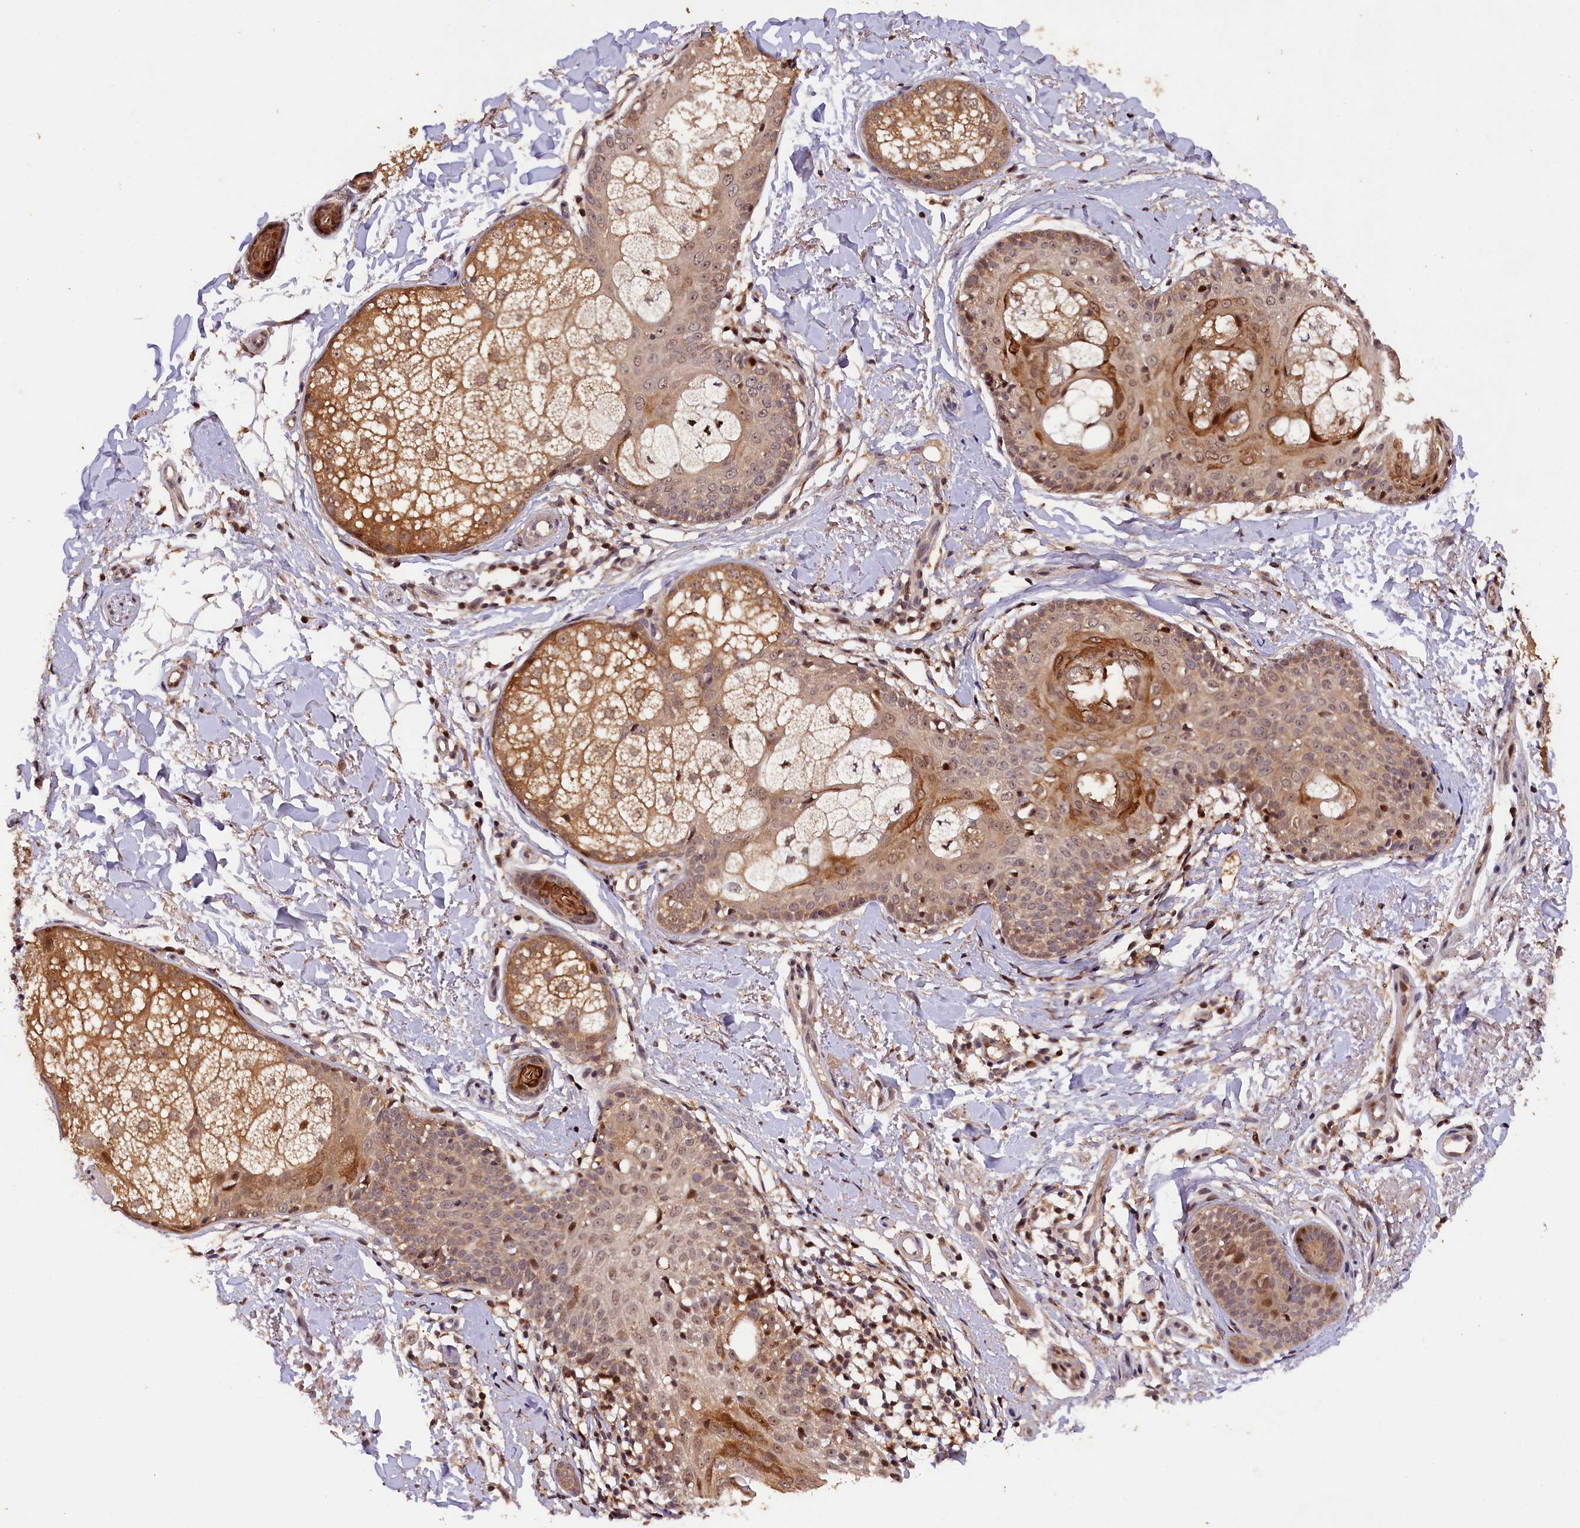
{"staining": {"intensity": "weak", "quantity": "25%-75%", "location": "nuclear"}, "tissue": "skin cancer", "cell_type": "Tumor cells", "image_type": "cancer", "snomed": [{"axis": "morphology", "description": "Basal cell carcinoma"}, {"axis": "topography", "description": "Skin"}], "caption": "Tumor cells show low levels of weak nuclear staining in approximately 25%-75% of cells in human basal cell carcinoma (skin).", "gene": "PHAF1", "patient": {"sex": "female", "age": 60}}